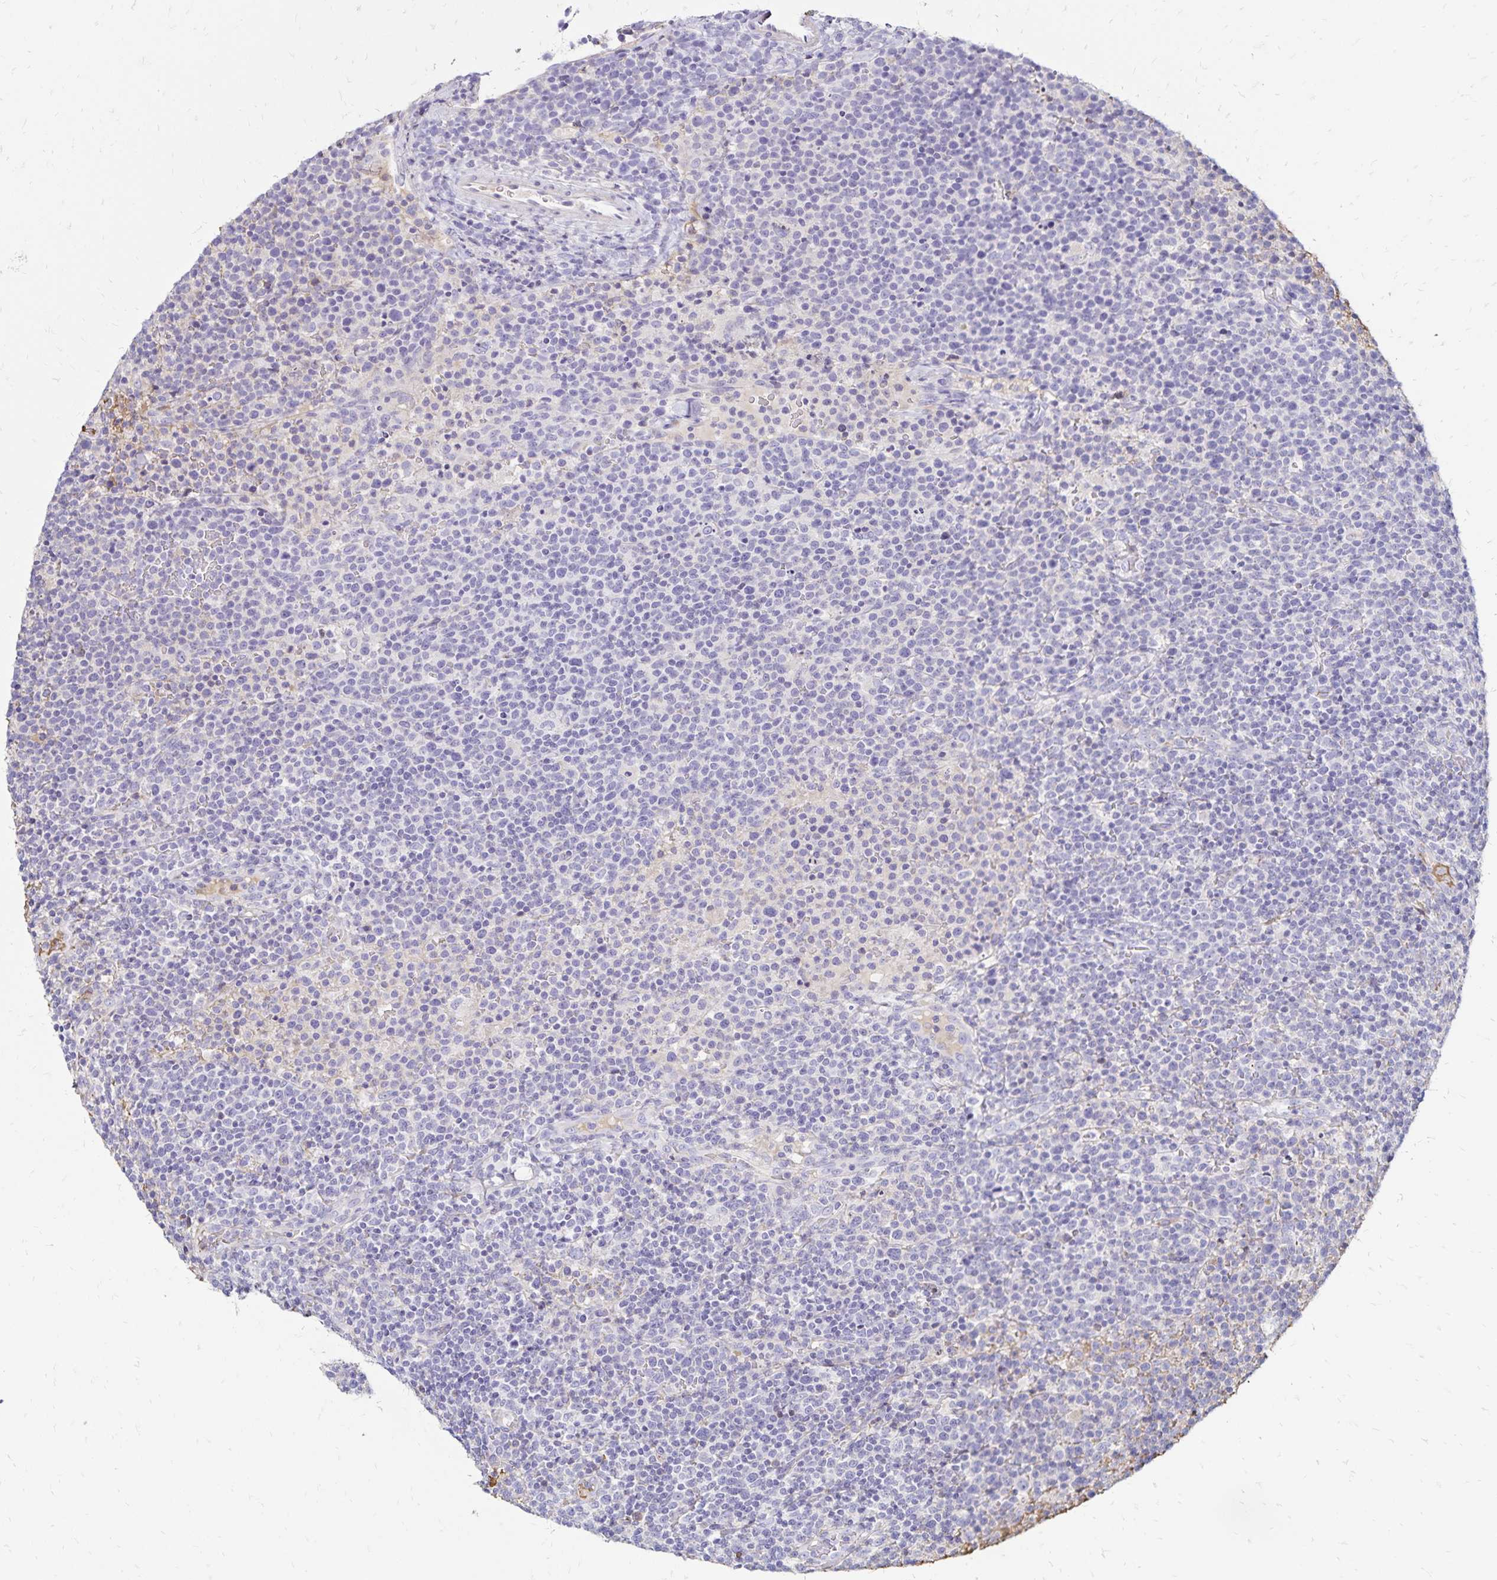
{"staining": {"intensity": "negative", "quantity": "none", "location": "none"}, "tissue": "lymphoma", "cell_type": "Tumor cells", "image_type": "cancer", "snomed": [{"axis": "morphology", "description": "Malignant lymphoma, non-Hodgkin's type, High grade"}, {"axis": "topography", "description": "Lymph node"}], "caption": "The photomicrograph demonstrates no significant staining in tumor cells of lymphoma.", "gene": "KISS1", "patient": {"sex": "male", "age": 61}}